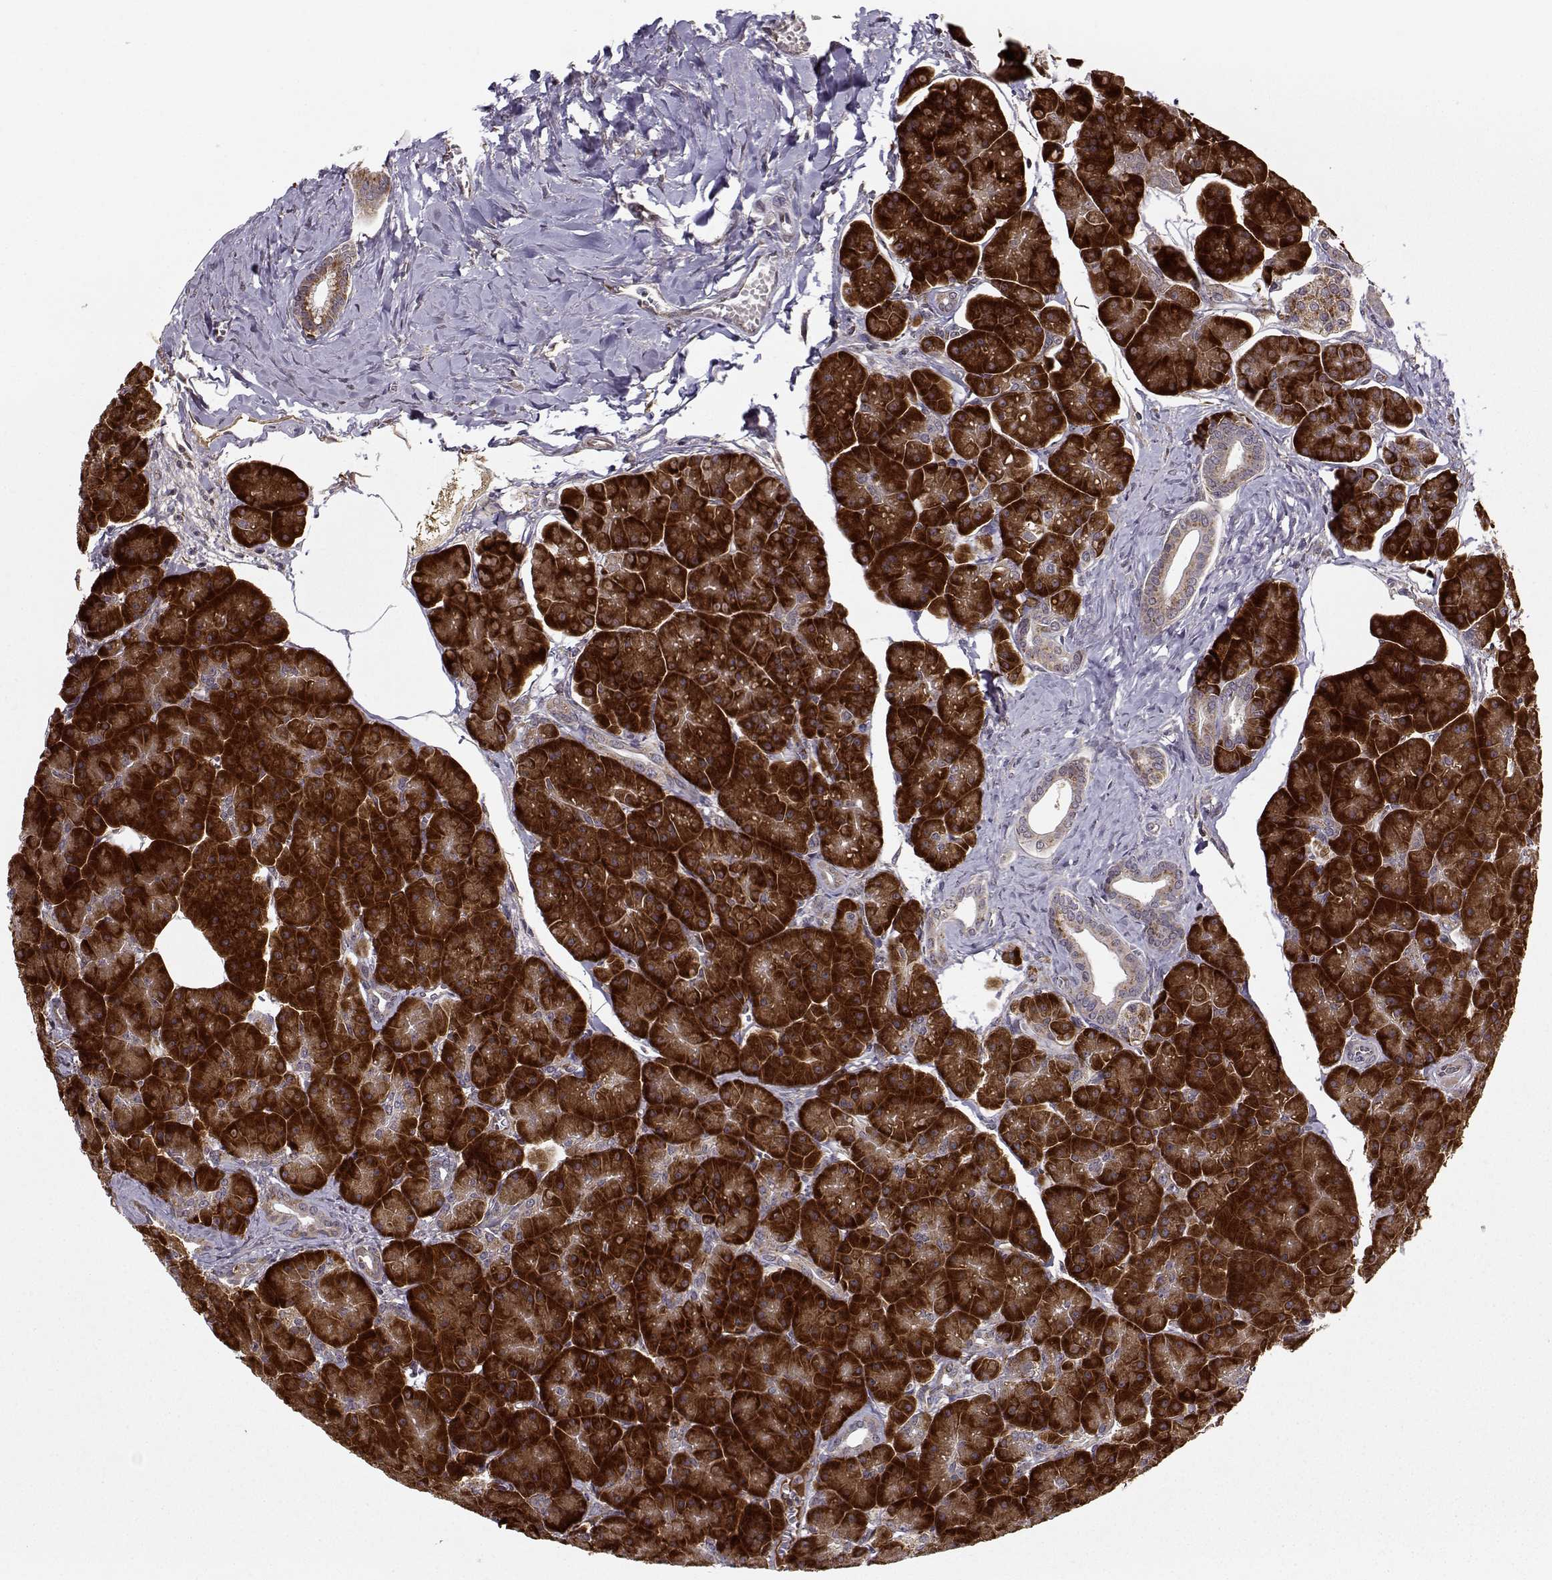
{"staining": {"intensity": "strong", "quantity": ">75%", "location": "cytoplasmic/membranous"}, "tissue": "pancreas", "cell_type": "Exocrine glandular cells", "image_type": "normal", "snomed": [{"axis": "morphology", "description": "Normal tissue, NOS"}, {"axis": "topography", "description": "Adipose tissue"}, {"axis": "topography", "description": "Pancreas"}, {"axis": "topography", "description": "Peripheral nerve tissue"}], "caption": "Immunohistochemical staining of unremarkable pancreas displays high levels of strong cytoplasmic/membranous expression in approximately >75% of exocrine glandular cells. (IHC, brightfield microscopy, high magnification).", "gene": "RPL31", "patient": {"sex": "female", "age": 58}}